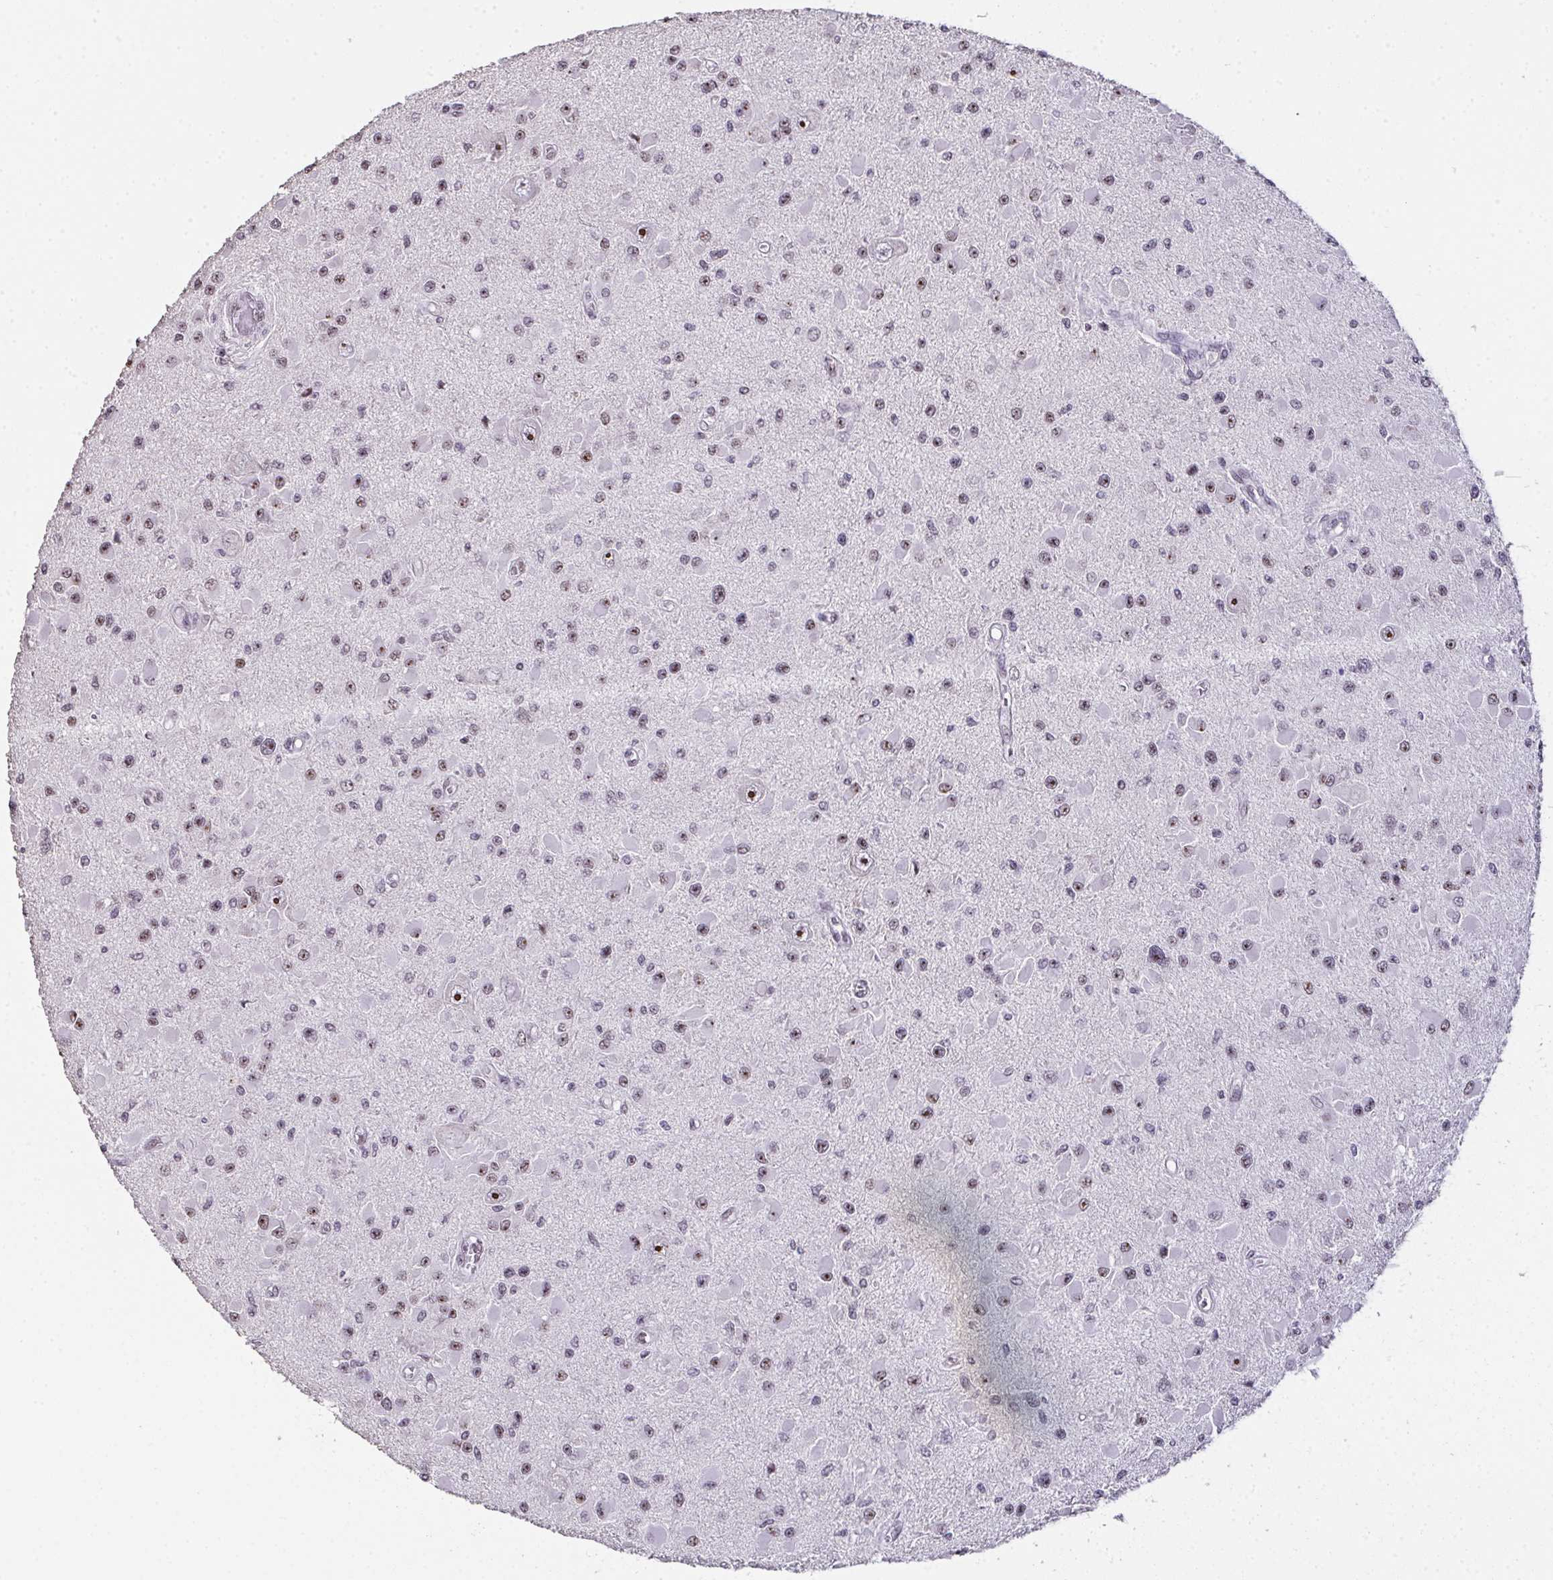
{"staining": {"intensity": "moderate", "quantity": "25%-75%", "location": "nuclear"}, "tissue": "glioma", "cell_type": "Tumor cells", "image_type": "cancer", "snomed": [{"axis": "morphology", "description": "Glioma, malignant, High grade"}, {"axis": "topography", "description": "Brain"}], "caption": "A photomicrograph of human glioma stained for a protein reveals moderate nuclear brown staining in tumor cells.", "gene": "ZNF800", "patient": {"sex": "male", "age": 54}}